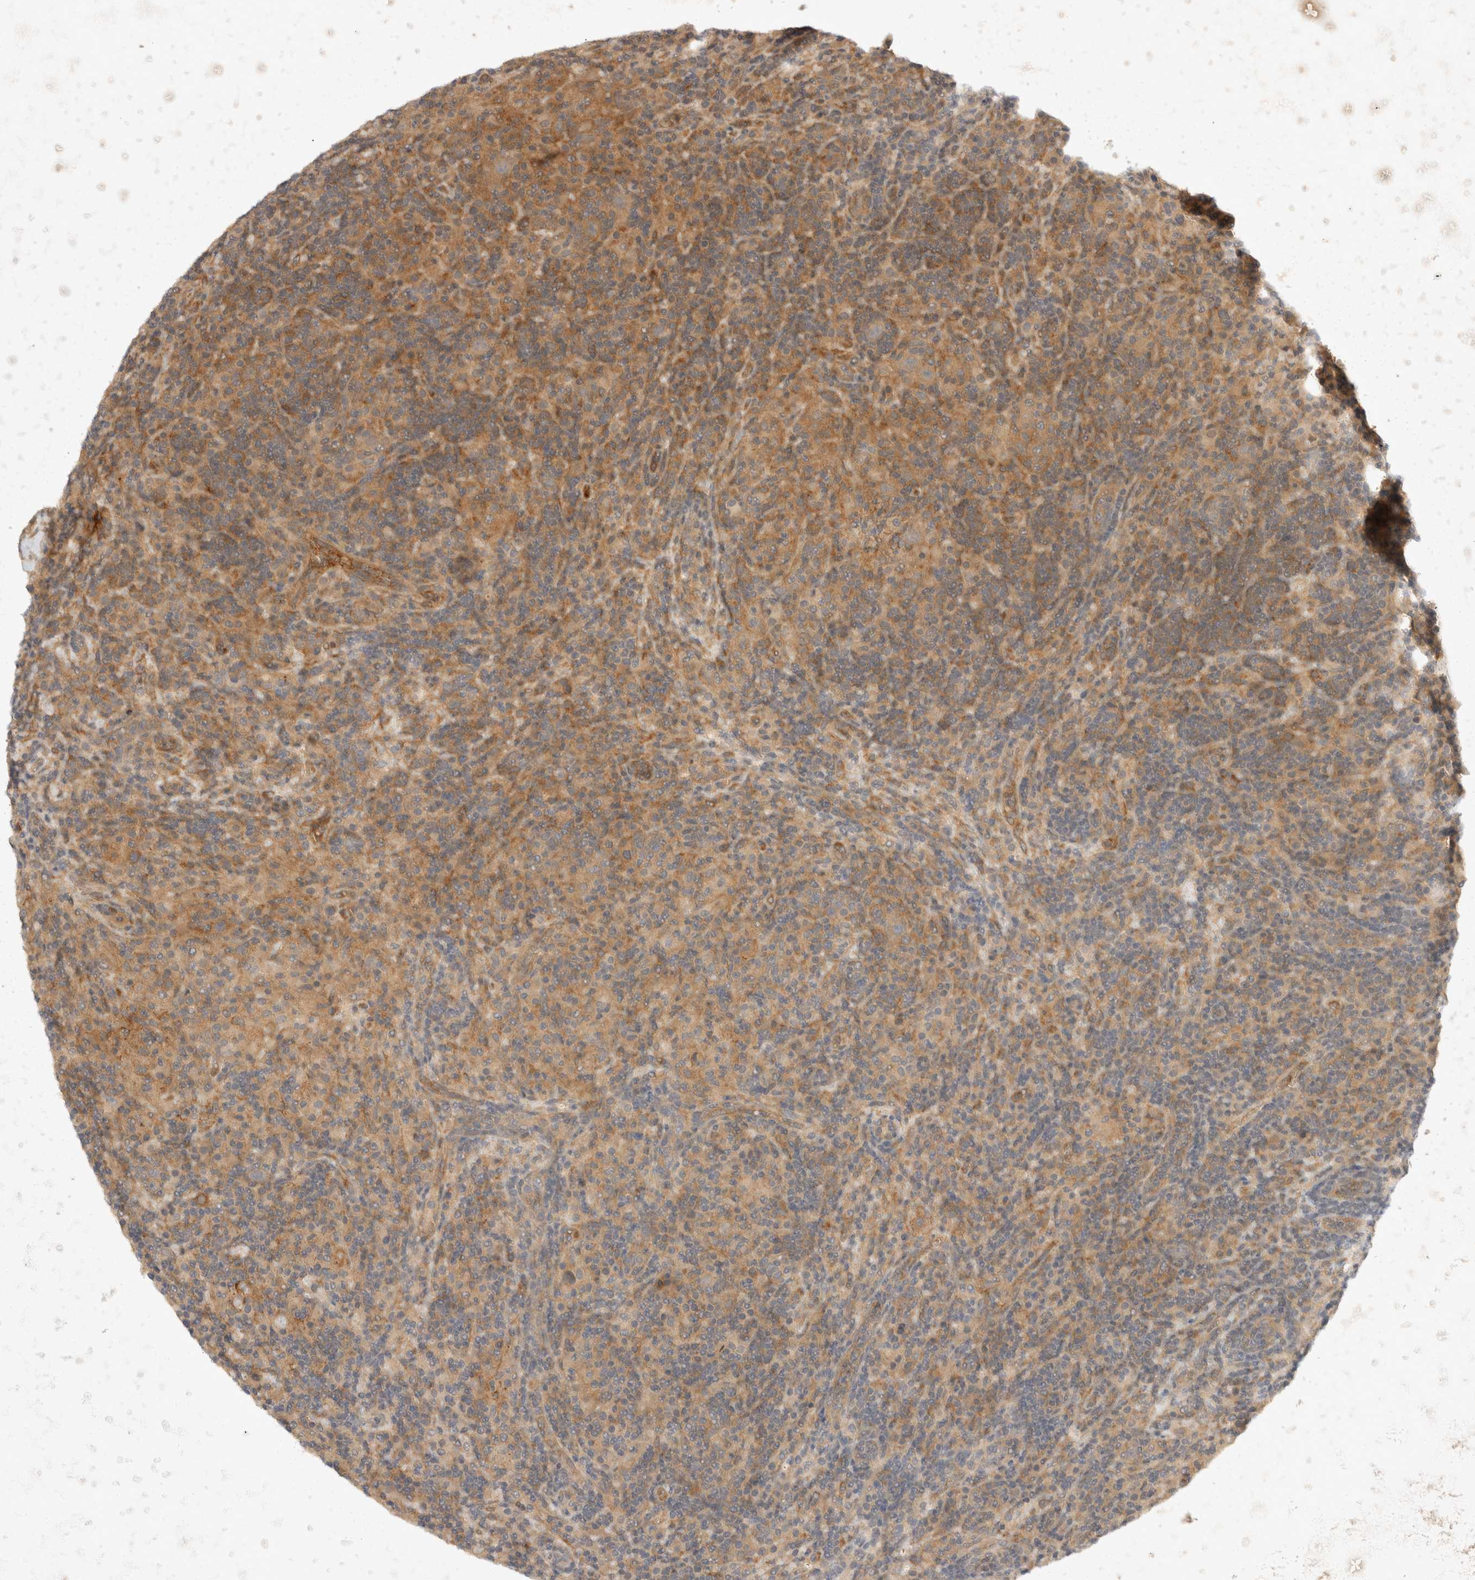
{"staining": {"intensity": "moderate", "quantity": ">75%", "location": "cytoplasmic/membranous"}, "tissue": "lymphoma", "cell_type": "Tumor cells", "image_type": "cancer", "snomed": [{"axis": "morphology", "description": "Hodgkin's disease, NOS"}, {"axis": "topography", "description": "Lymph node"}], "caption": "Protein analysis of lymphoma tissue displays moderate cytoplasmic/membranous staining in about >75% of tumor cells. The staining was performed using DAB, with brown indicating positive protein expression. Nuclei are stained blue with hematoxylin.", "gene": "EIF4G3", "patient": {"sex": "male", "age": 70}}